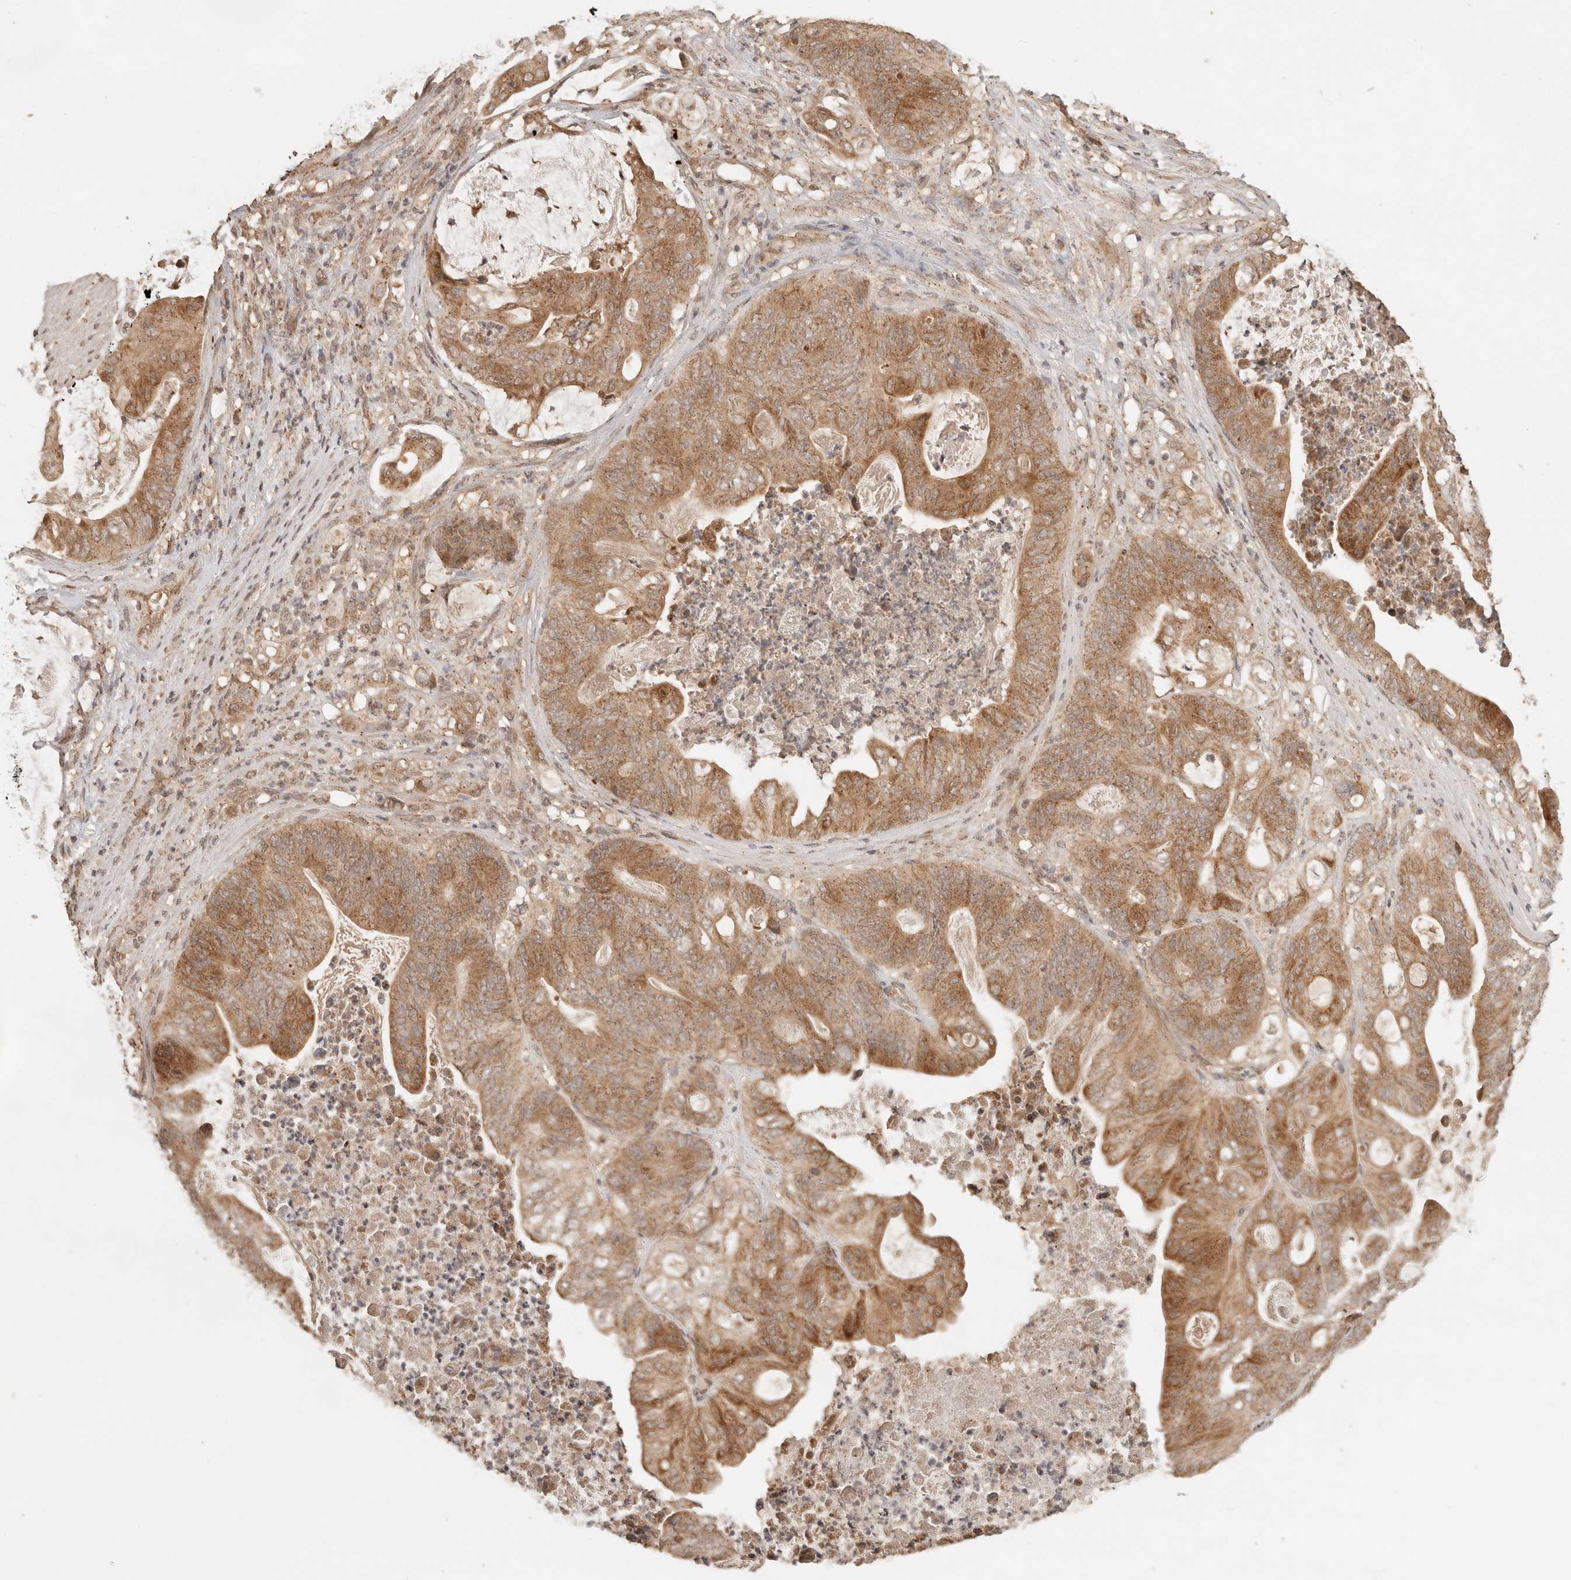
{"staining": {"intensity": "strong", "quantity": ">75%", "location": "cytoplasmic/membranous"}, "tissue": "stomach cancer", "cell_type": "Tumor cells", "image_type": "cancer", "snomed": [{"axis": "morphology", "description": "Adenocarcinoma, NOS"}, {"axis": "topography", "description": "Stomach"}], "caption": "Strong cytoplasmic/membranous protein staining is seen in approximately >75% of tumor cells in stomach cancer (adenocarcinoma).", "gene": "LMO4", "patient": {"sex": "female", "age": 73}}